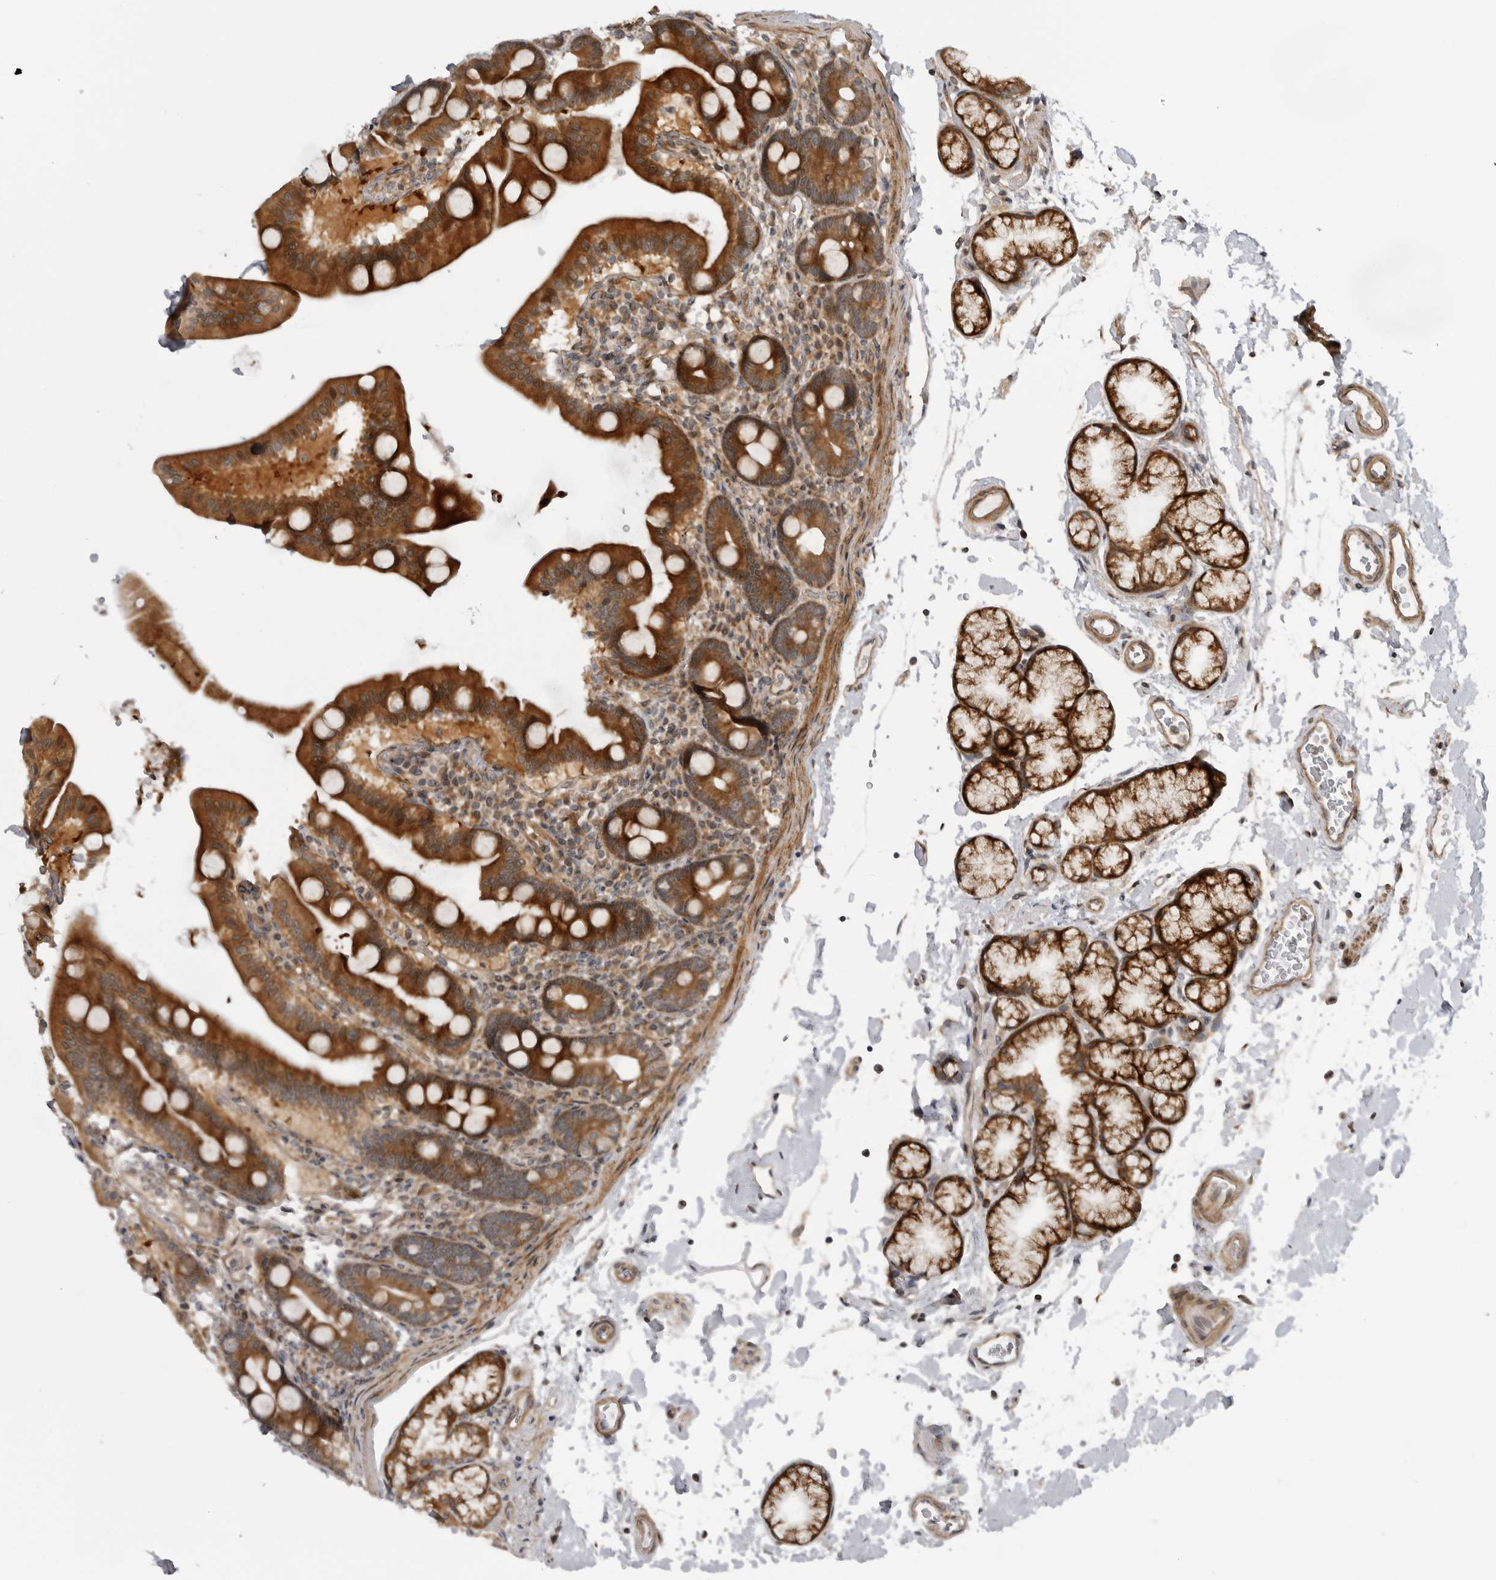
{"staining": {"intensity": "strong", "quantity": ">75%", "location": "cytoplasmic/membranous"}, "tissue": "duodenum", "cell_type": "Glandular cells", "image_type": "normal", "snomed": [{"axis": "morphology", "description": "Normal tissue, NOS"}, {"axis": "topography", "description": "Duodenum"}], "caption": "This micrograph shows immunohistochemistry staining of normal human duodenum, with high strong cytoplasmic/membranous staining in about >75% of glandular cells.", "gene": "LRRC45", "patient": {"sex": "male", "age": 54}}